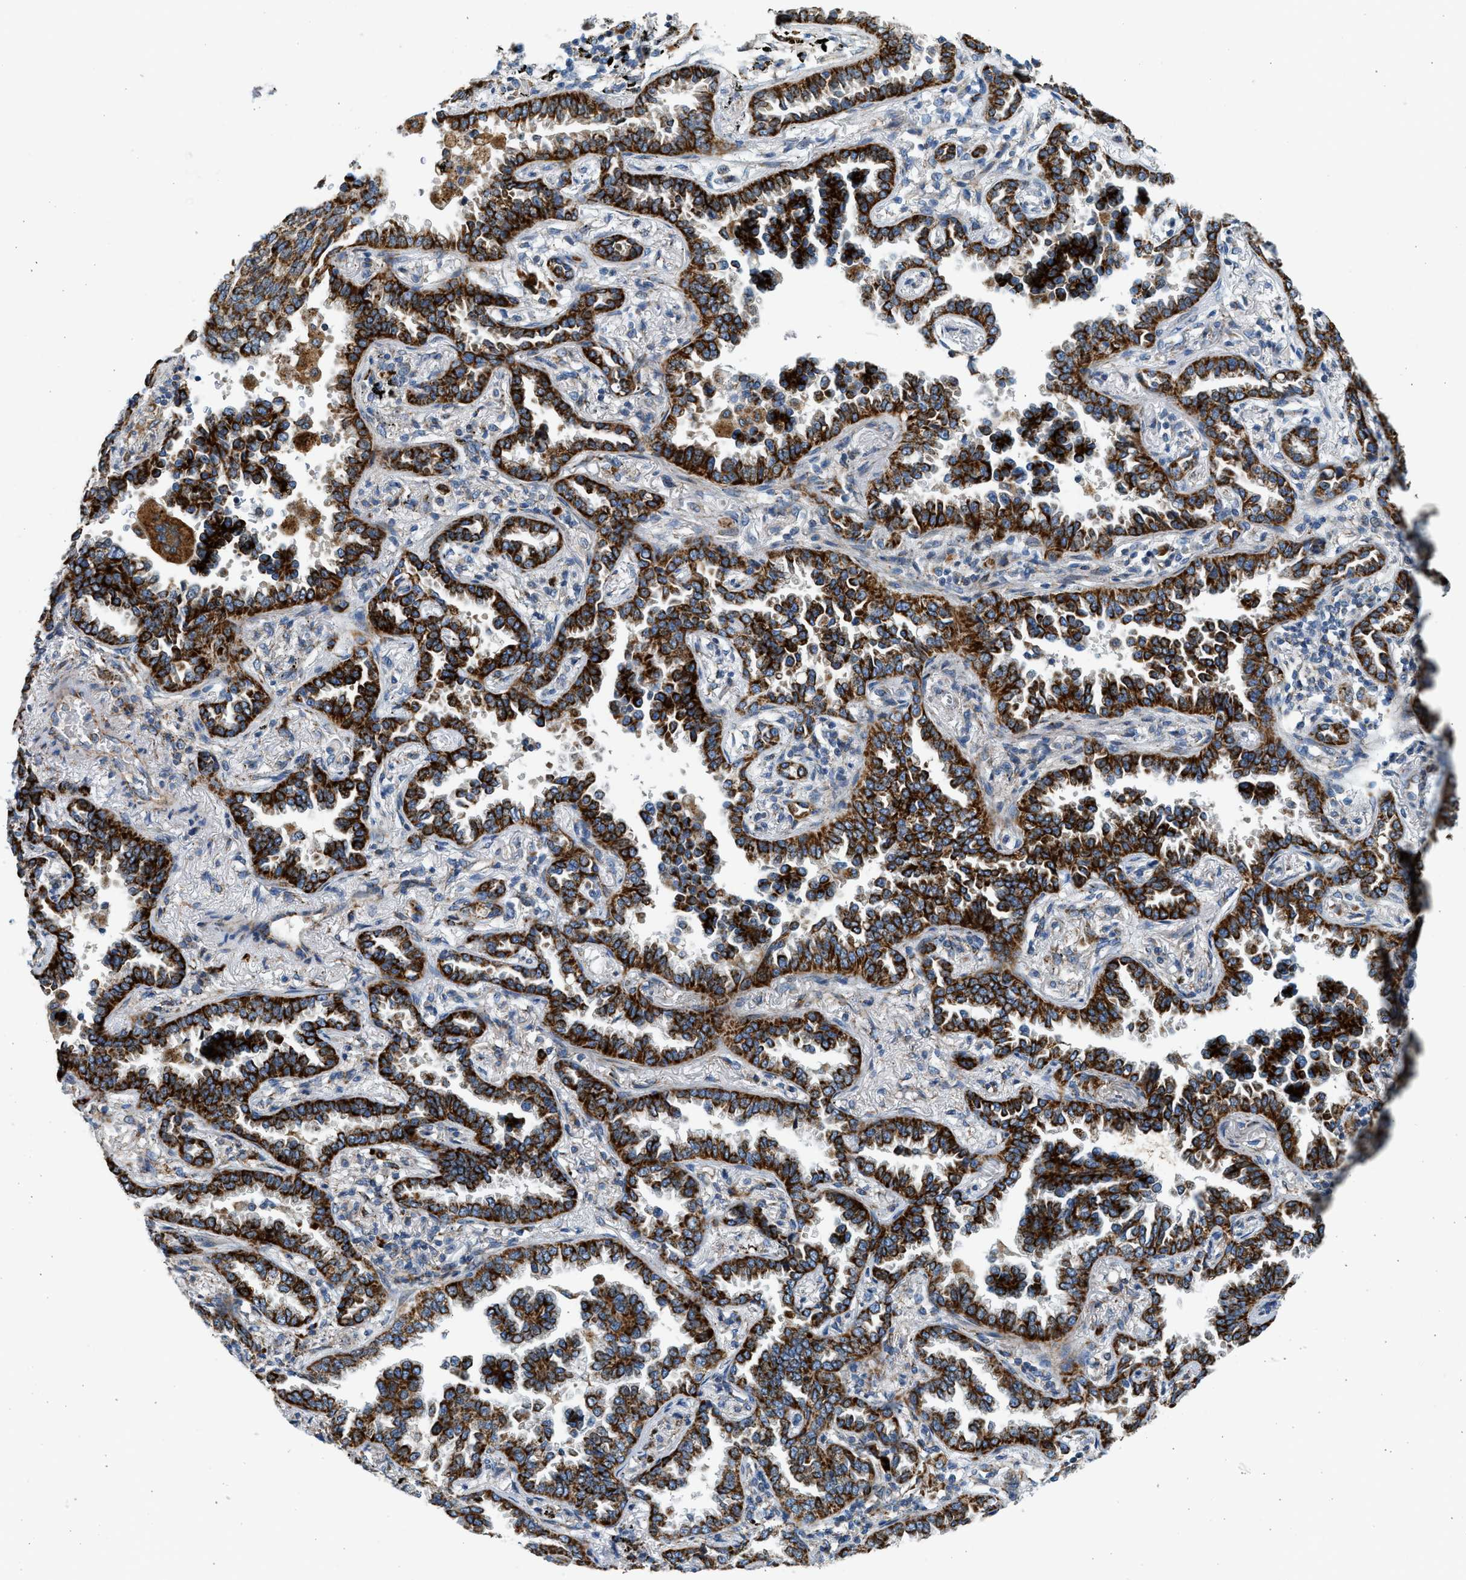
{"staining": {"intensity": "strong", "quantity": ">75%", "location": "cytoplasmic/membranous"}, "tissue": "lung cancer", "cell_type": "Tumor cells", "image_type": "cancer", "snomed": [{"axis": "morphology", "description": "Normal tissue, NOS"}, {"axis": "morphology", "description": "Adenocarcinoma, NOS"}, {"axis": "topography", "description": "Lung"}], "caption": "Human lung cancer (adenocarcinoma) stained with a brown dye demonstrates strong cytoplasmic/membranous positive expression in about >75% of tumor cells.", "gene": "KCNMB3", "patient": {"sex": "male", "age": 59}}